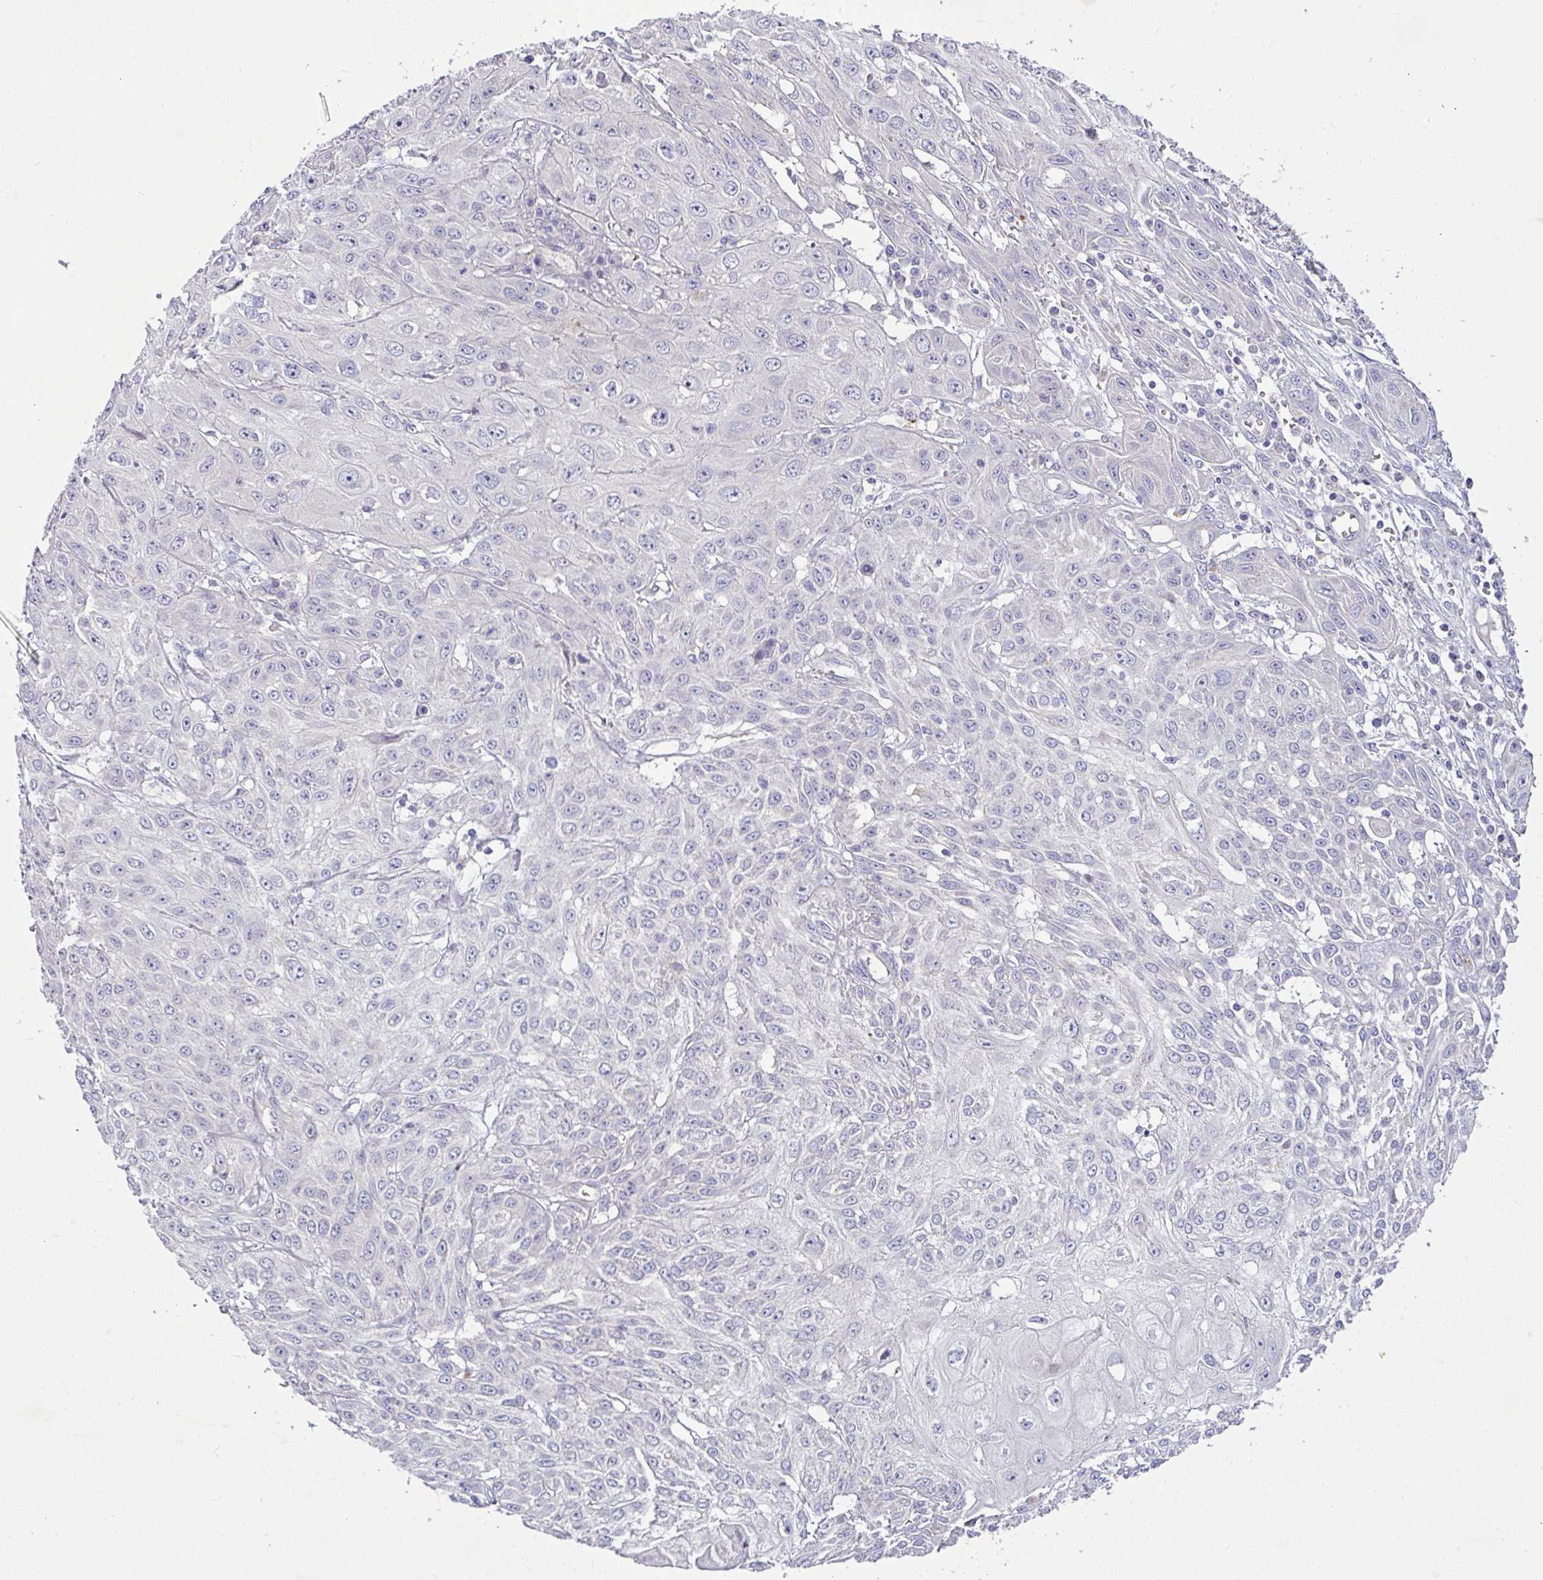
{"staining": {"intensity": "negative", "quantity": "none", "location": "none"}, "tissue": "skin cancer", "cell_type": "Tumor cells", "image_type": "cancer", "snomed": [{"axis": "morphology", "description": "Squamous cell carcinoma, NOS"}, {"axis": "topography", "description": "Skin"}, {"axis": "topography", "description": "Vulva"}], "caption": "Immunohistochemistry (IHC) photomicrograph of skin cancer stained for a protein (brown), which displays no expression in tumor cells.", "gene": "EPN3", "patient": {"sex": "female", "age": 71}}